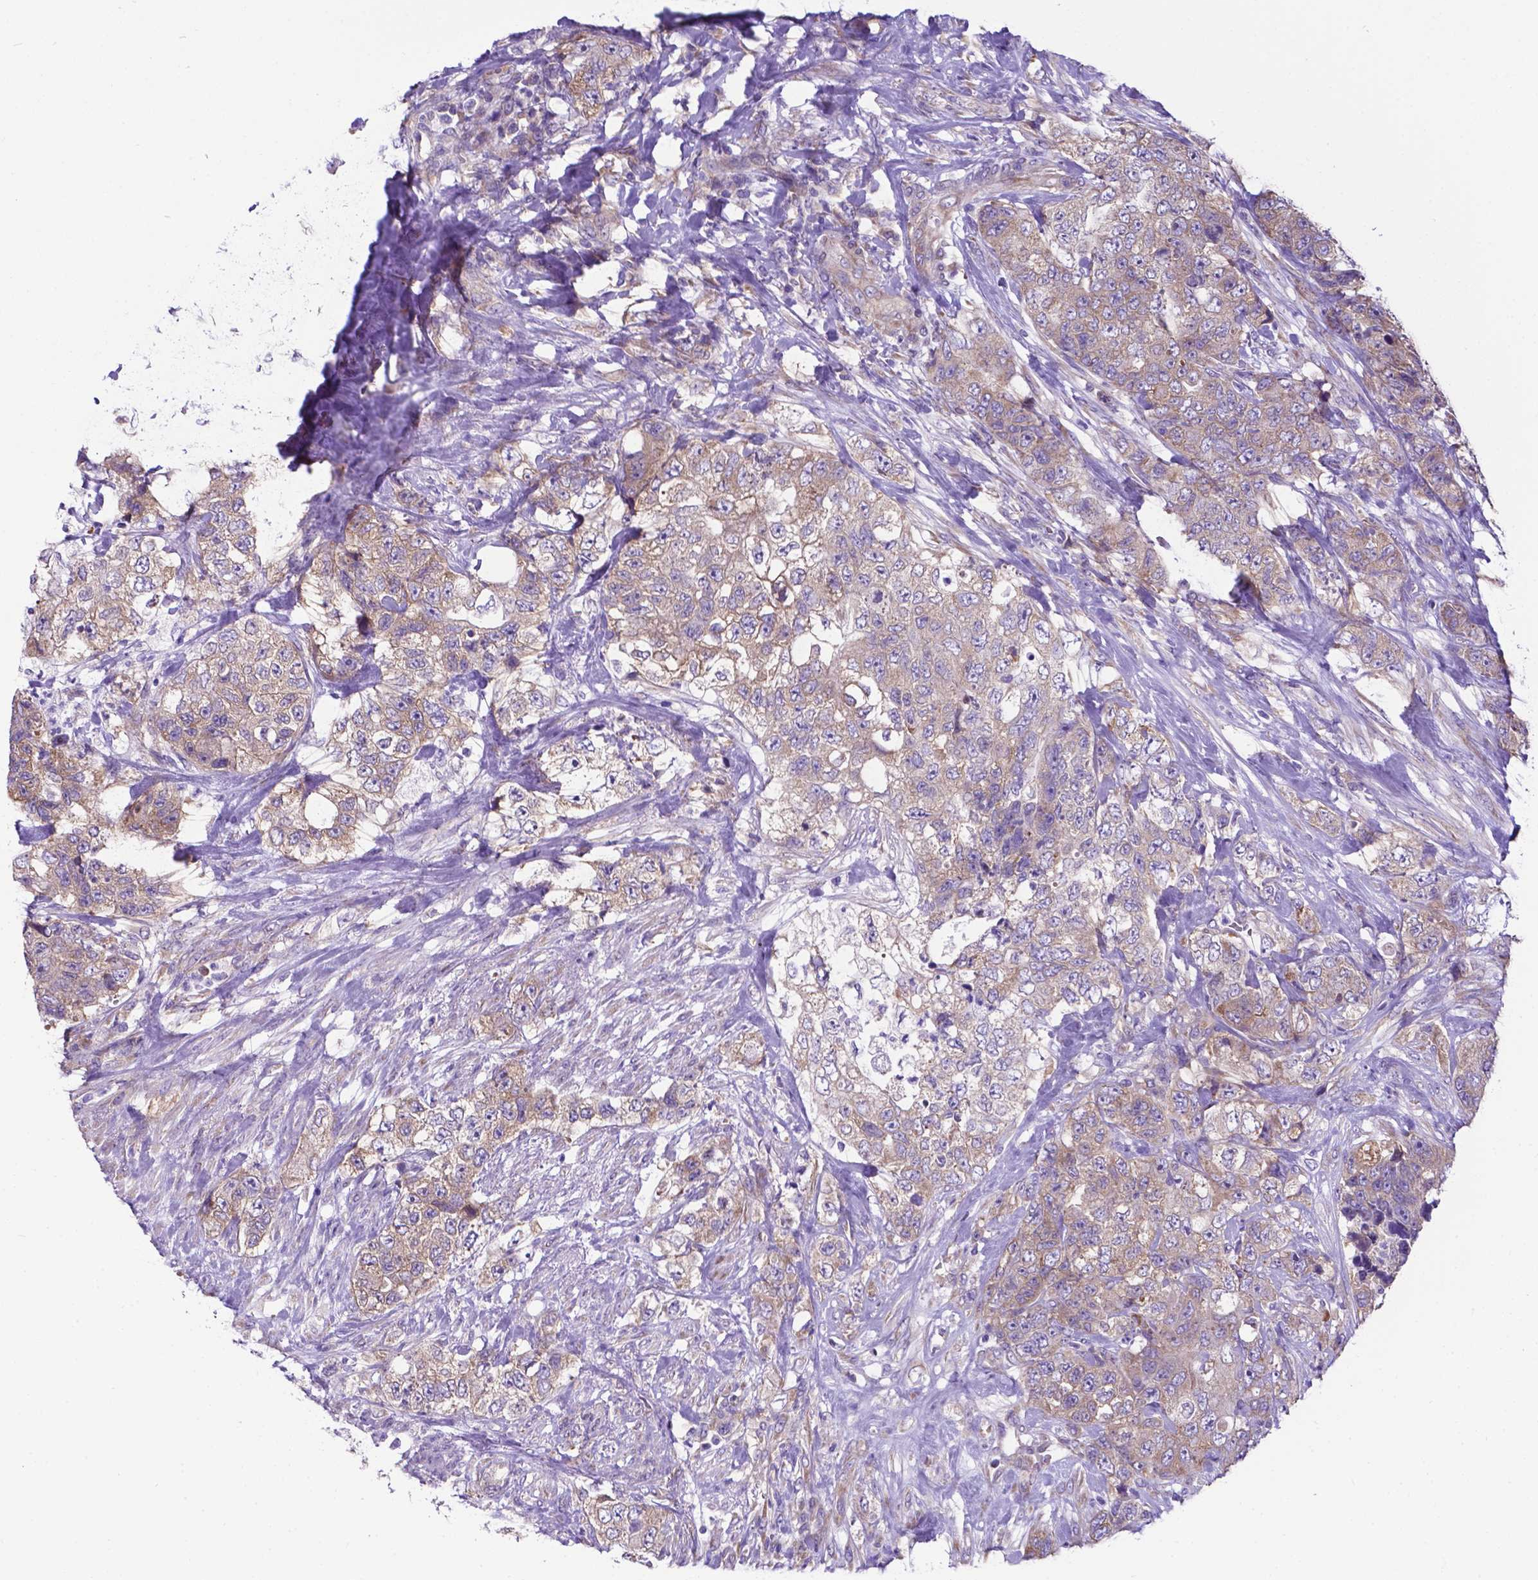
{"staining": {"intensity": "moderate", "quantity": ">75%", "location": "cytoplasmic/membranous"}, "tissue": "urothelial cancer", "cell_type": "Tumor cells", "image_type": "cancer", "snomed": [{"axis": "morphology", "description": "Urothelial carcinoma, High grade"}, {"axis": "topography", "description": "Urinary bladder"}], "caption": "High-power microscopy captured an immunohistochemistry micrograph of urothelial cancer, revealing moderate cytoplasmic/membranous staining in about >75% of tumor cells.", "gene": "RPL6", "patient": {"sex": "female", "age": 78}}